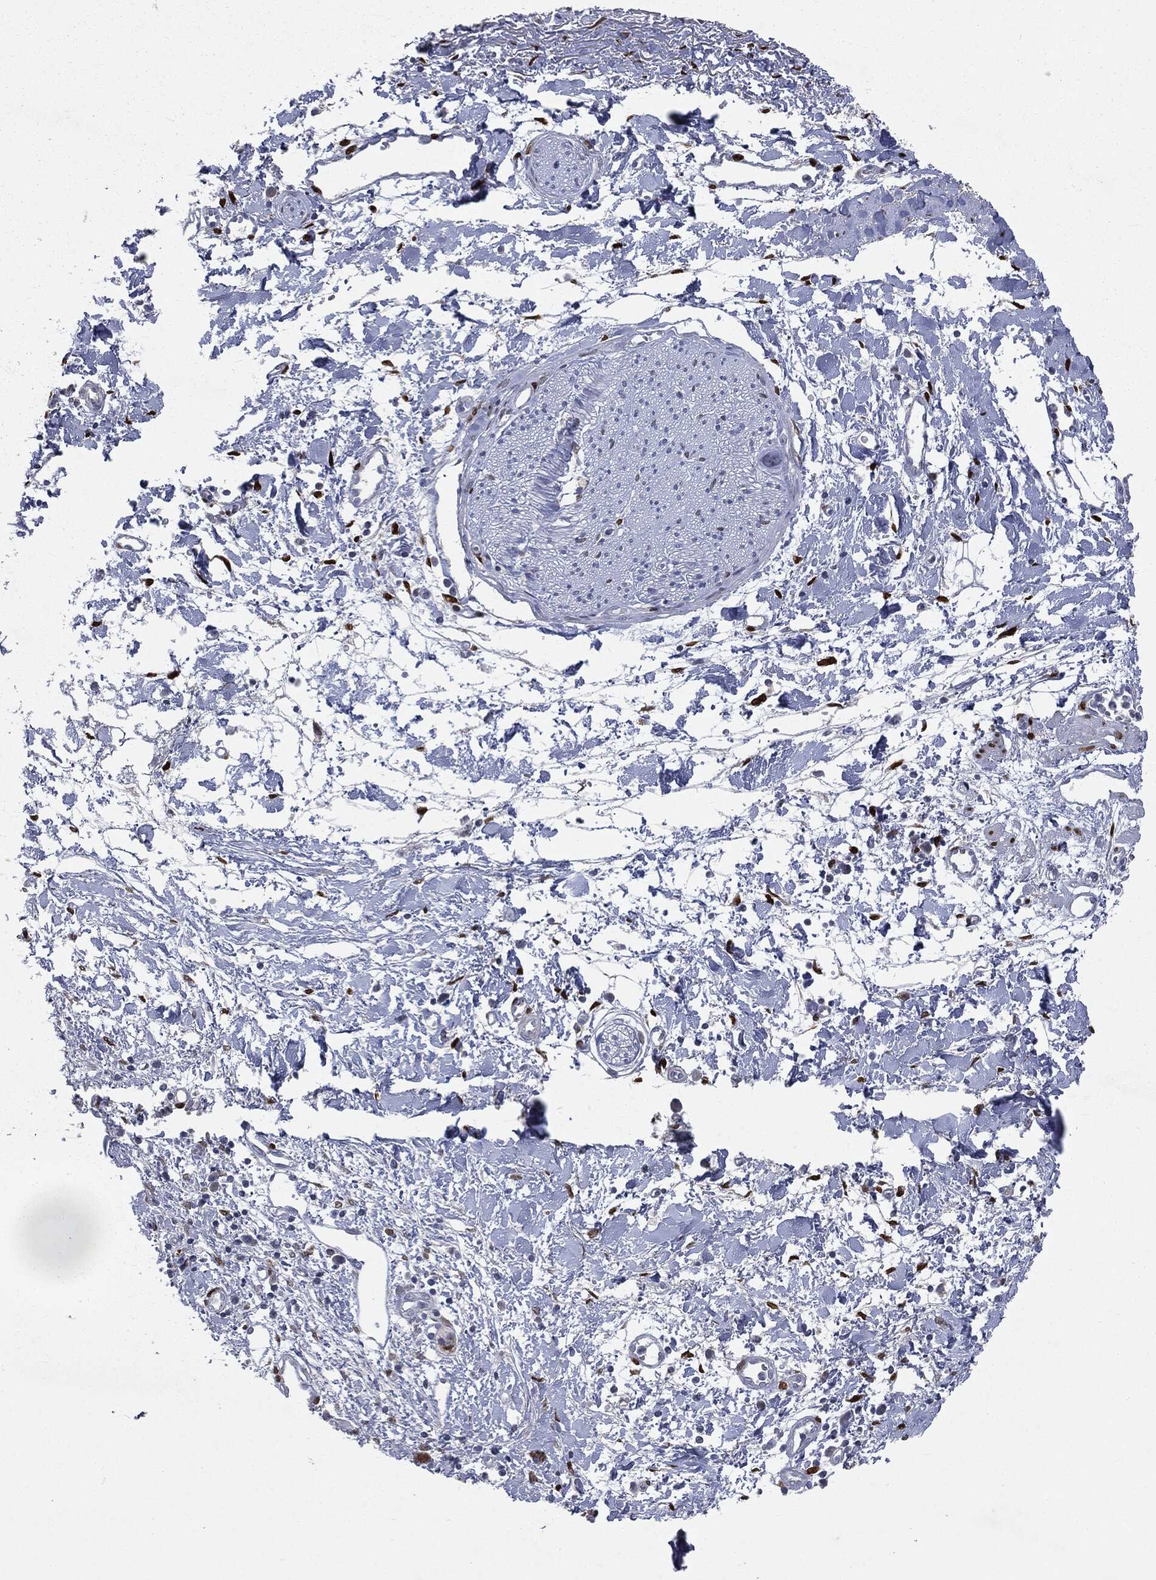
{"staining": {"intensity": "negative", "quantity": "none", "location": "none"}, "tissue": "adipose tissue", "cell_type": "Adipocytes", "image_type": "normal", "snomed": [{"axis": "morphology", "description": "Normal tissue, NOS"}, {"axis": "morphology", "description": "Adenocarcinoma, NOS"}, {"axis": "topography", "description": "Pancreas"}, {"axis": "topography", "description": "Peripheral nerve tissue"}], "caption": "The photomicrograph reveals no staining of adipocytes in unremarkable adipose tissue. (DAB (3,3'-diaminobenzidine) IHC with hematoxylin counter stain).", "gene": "CASD1", "patient": {"sex": "male", "age": 61}}